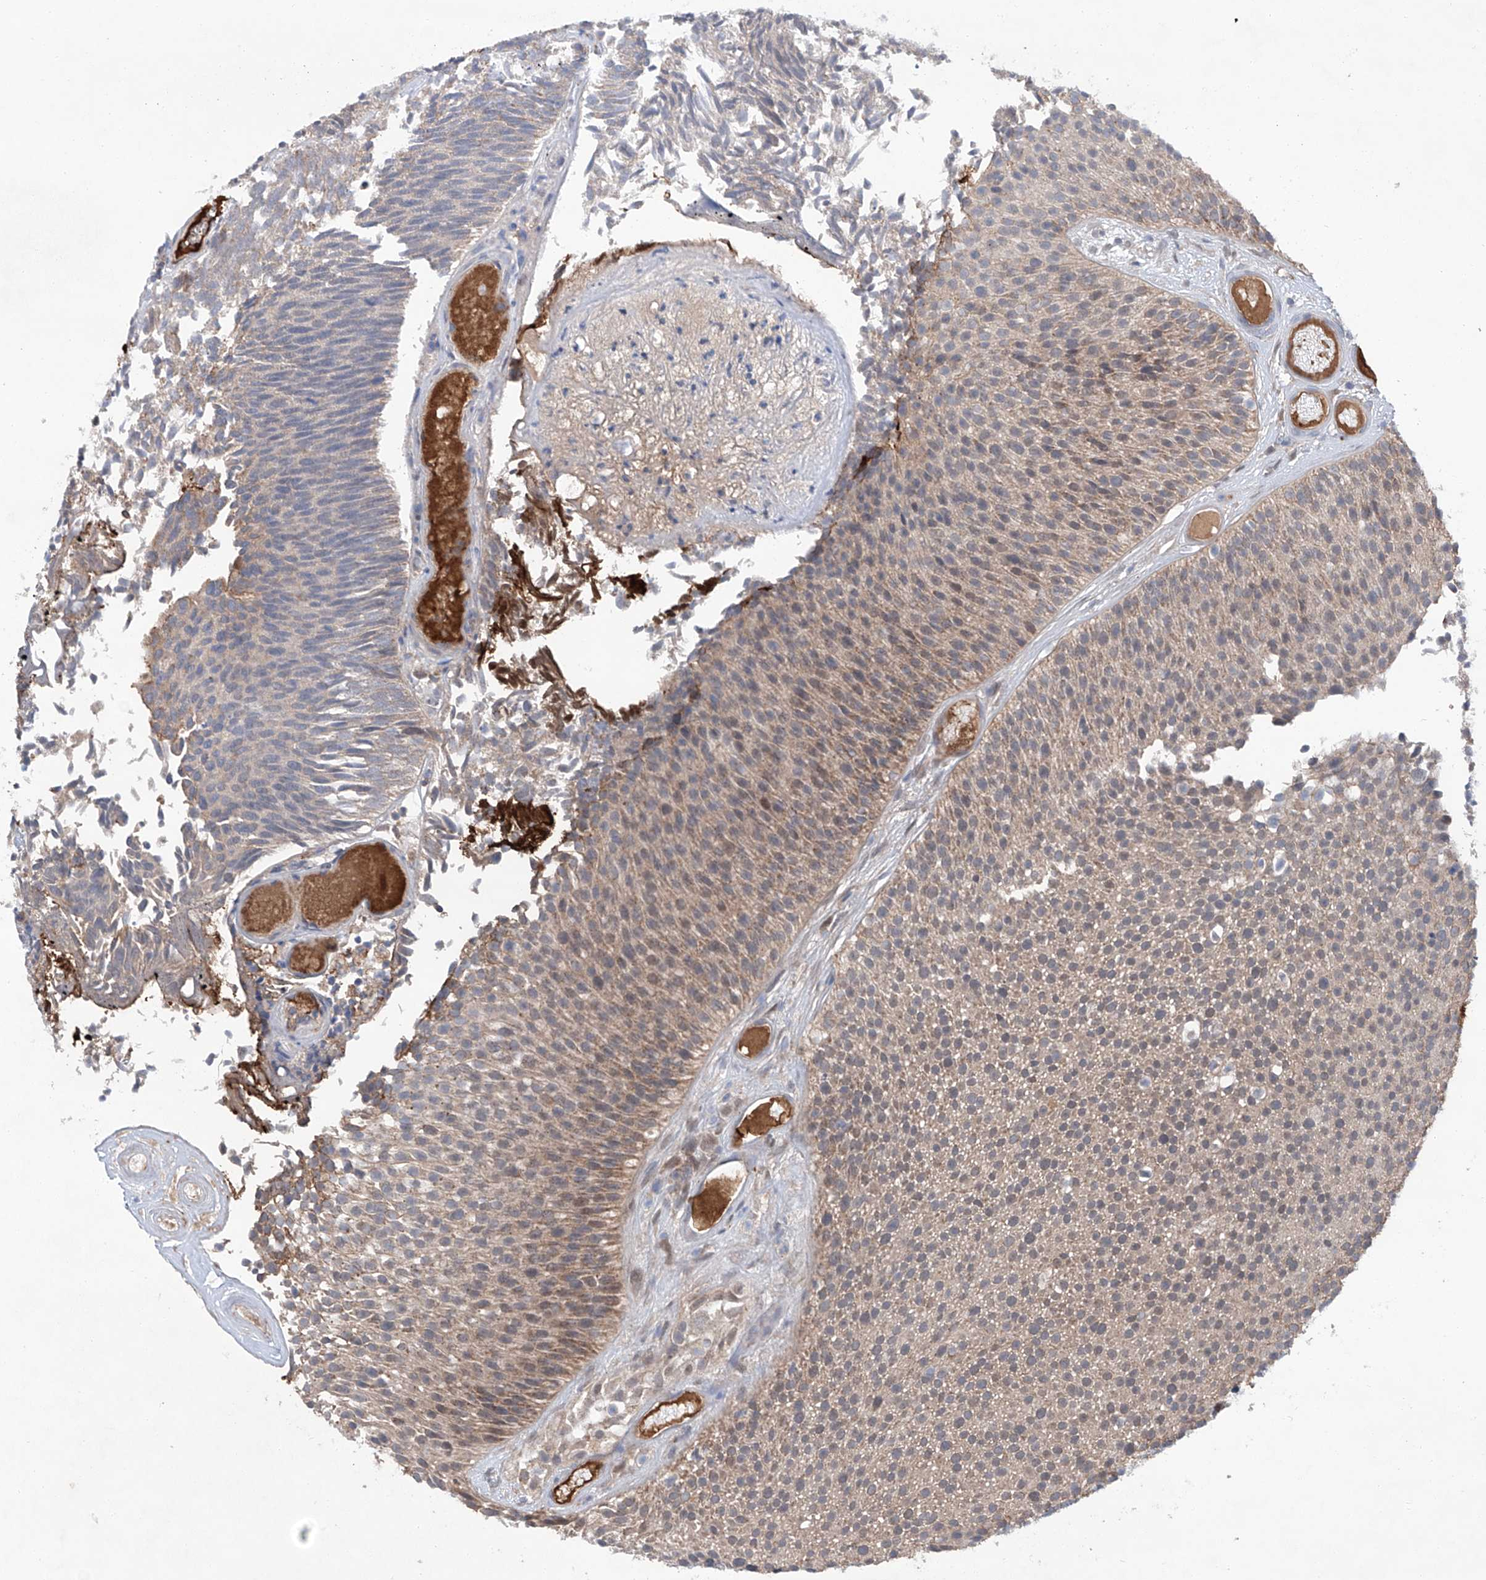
{"staining": {"intensity": "weak", "quantity": "25%-75%", "location": "cytoplasmic/membranous"}, "tissue": "urothelial cancer", "cell_type": "Tumor cells", "image_type": "cancer", "snomed": [{"axis": "morphology", "description": "Urothelial carcinoma, Low grade"}, {"axis": "topography", "description": "Urinary bladder"}], "caption": "Urothelial cancer tissue displays weak cytoplasmic/membranous staining in about 25%-75% of tumor cells", "gene": "SIX4", "patient": {"sex": "male", "age": 86}}